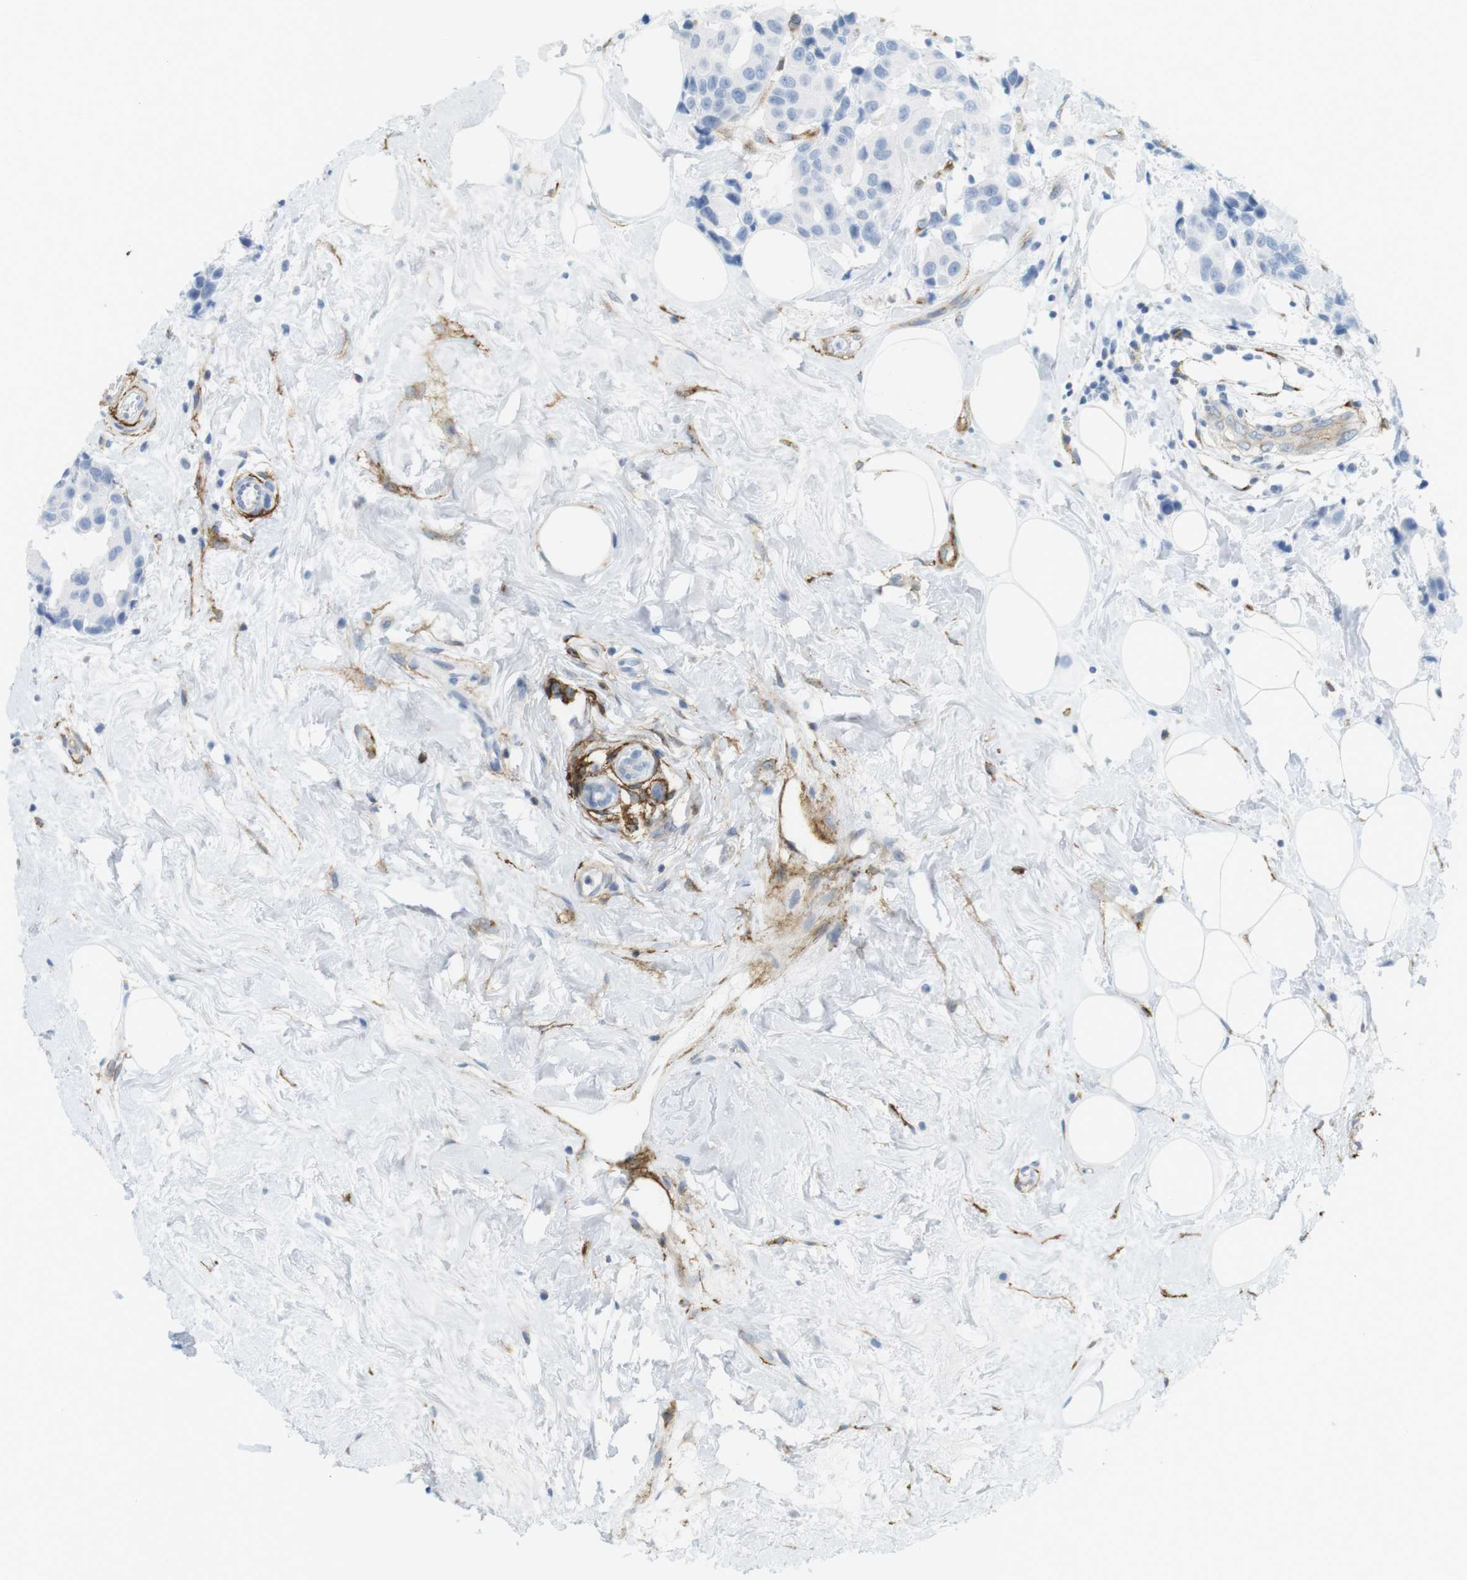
{"staining": {"intensity": "negative", "quantity": "none", "location": "none"}, "tissue": "breast cancer", "cell_type": "Tumor cells", "image_type": "cancer", "snomed": [{"axis": "morphology", "description": "Normal tissue, NOS"}, {"axis": "morphology", "description": "Duct carcinoma"}, {"axis": "topography", "description": "Breast"}], "caption": "Invasive ductal carcinoma (breast) was stained to show a protein in brown. There is no significant staining in tumor cells. The staining was performed using DAB (3,3'-diaminobenzidine) to visualize the protein expression in brown, while the nuclei were stained in blue with hematoxylin (Magnification: 20x).", "gene": "F2R", "patient": {"sex": "female", "age": 39}}